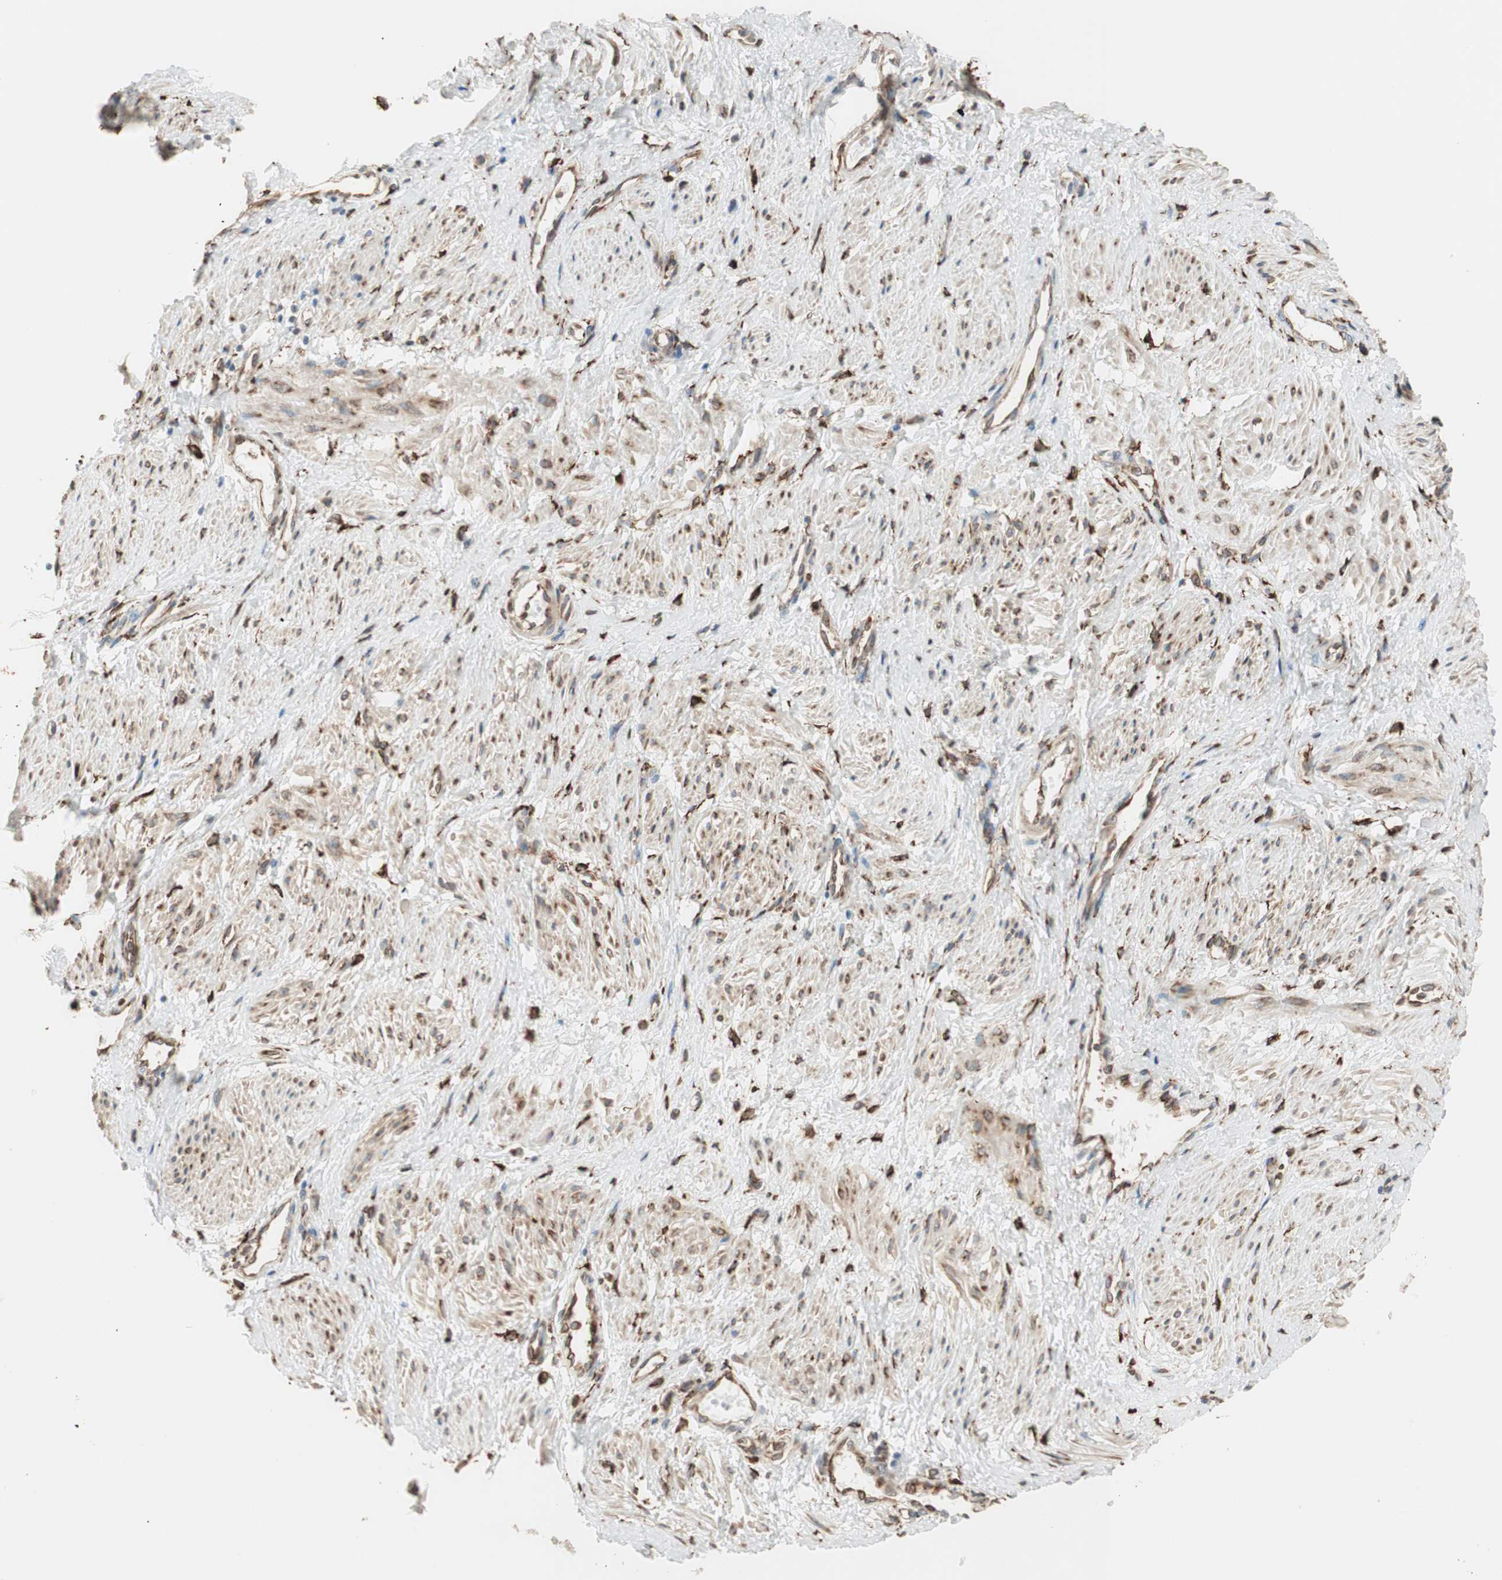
{"staining": {"intensity": "strong", "quantity": ">75%", "location": "cytoplasmic/membranous"}, "tissue": "smooth muscle", "cell_type": "Smooth muscle cells", "image_type": "normal", "snomed": [{"axis": "morphology", "description": "Normal tissue, NOS"}, {"axis": "topography", "description": "Smooth muscle"}, {"axis": "topography", "description": "Uterus"}], "caption": "Immunohistochemical staining of unremarkable human smooth muscle reveals >75% levels of strong cytoplasmic/membranous protein positivity in approximately >75% of smooth muscle cells.", "gene": "RRBP1", "patient": {"sex": "female", "age": 39}}